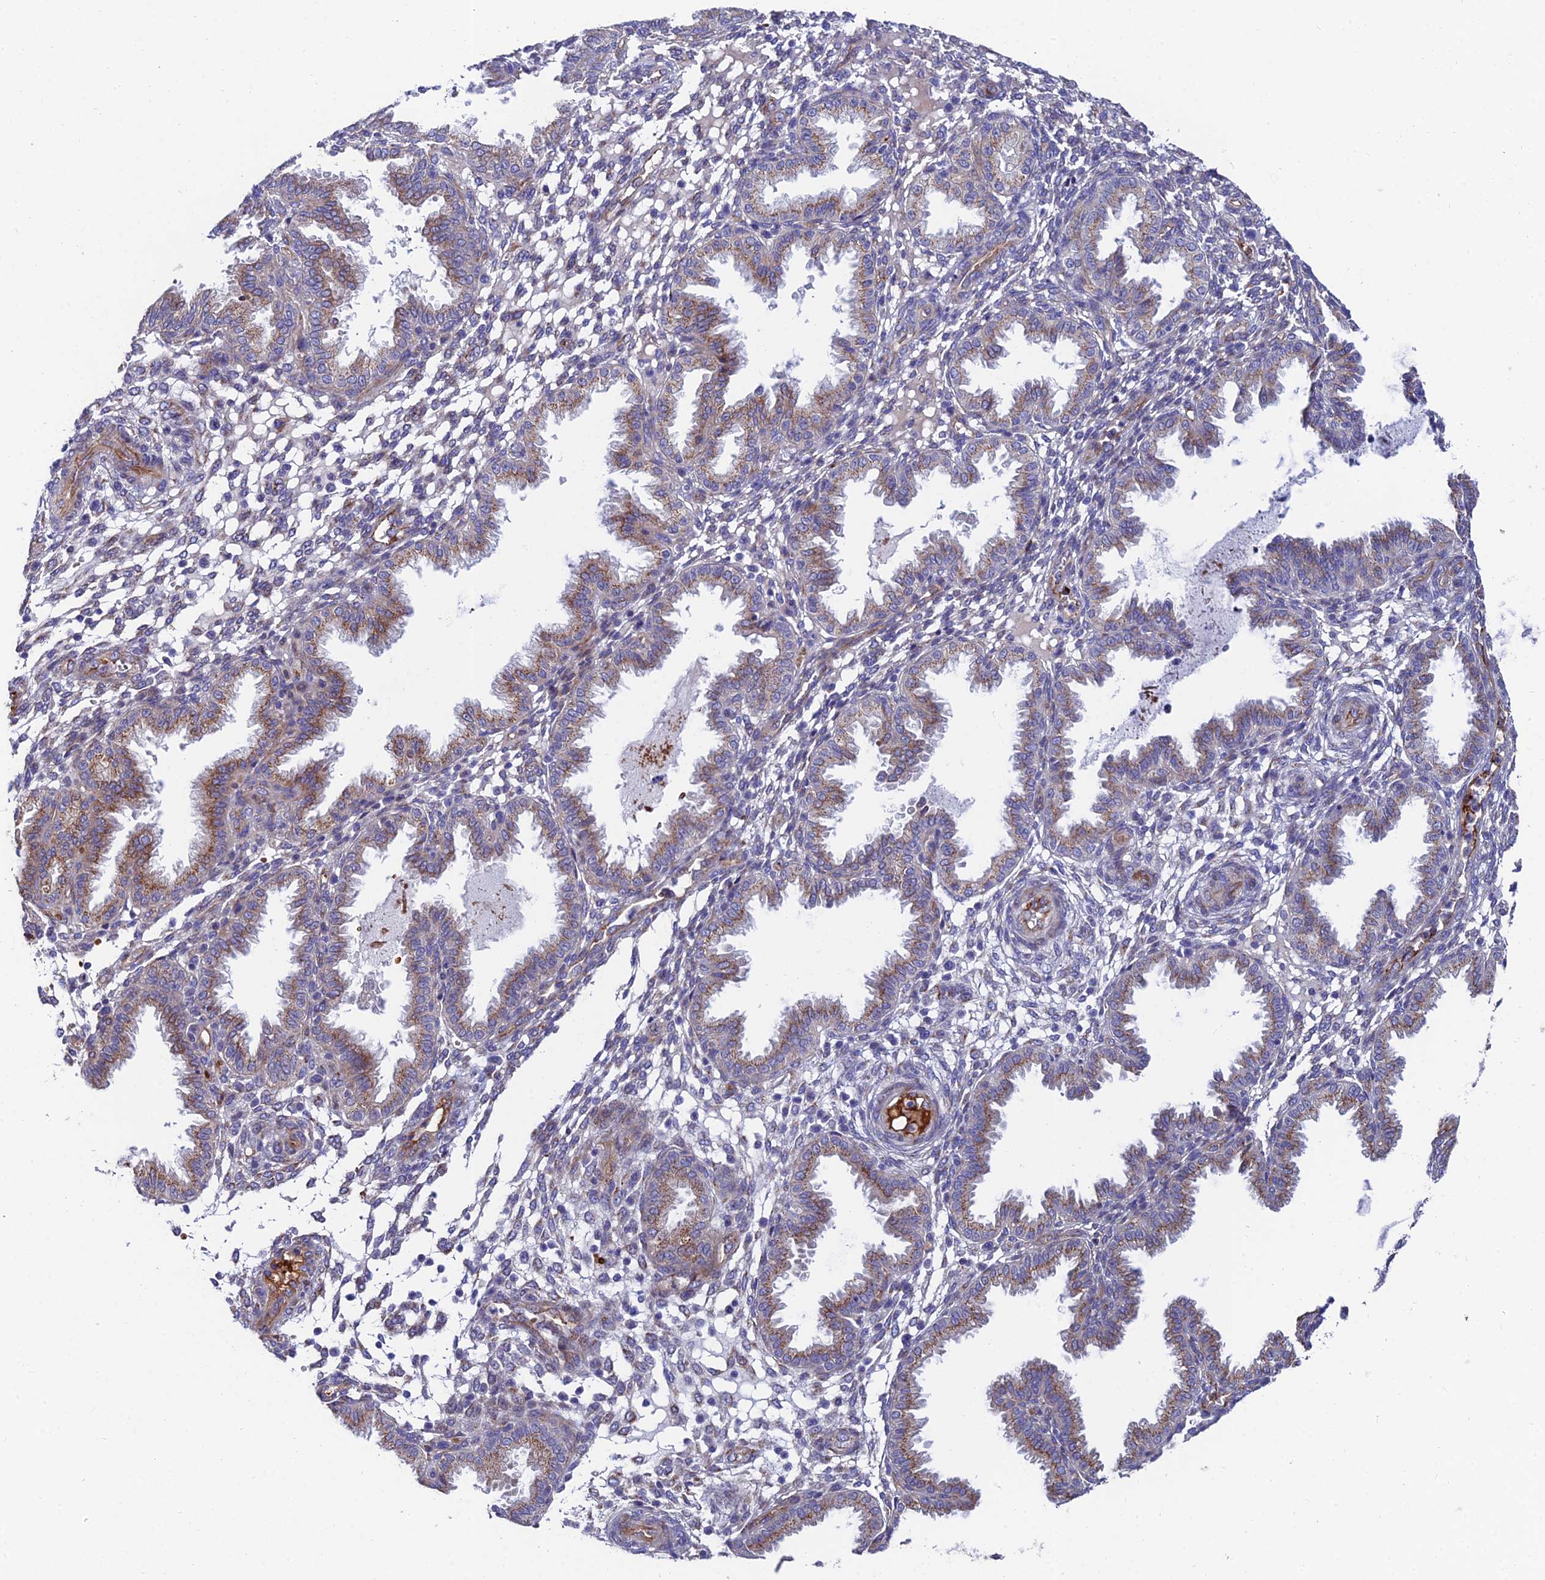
{"staining": {"intensity": "negative", "quantity": "none", "location": "none"}, "tissue": "endometrium", "cell_type": "Cells in endometrial stroma", "image_type": "normal", "snomed": [{"axis": "morphology", "description": "Normal tissue, NOS"}, {"axis": "topography", "description": "Endometrium"}], "caption": "This is an immunohistochemistry (IHC) histopathology image of normal endometrium. There is no positivity in cells in endometrial stroma.", "gene": "ADGRF3", "patient": {"sex": "female", "age": 33}}